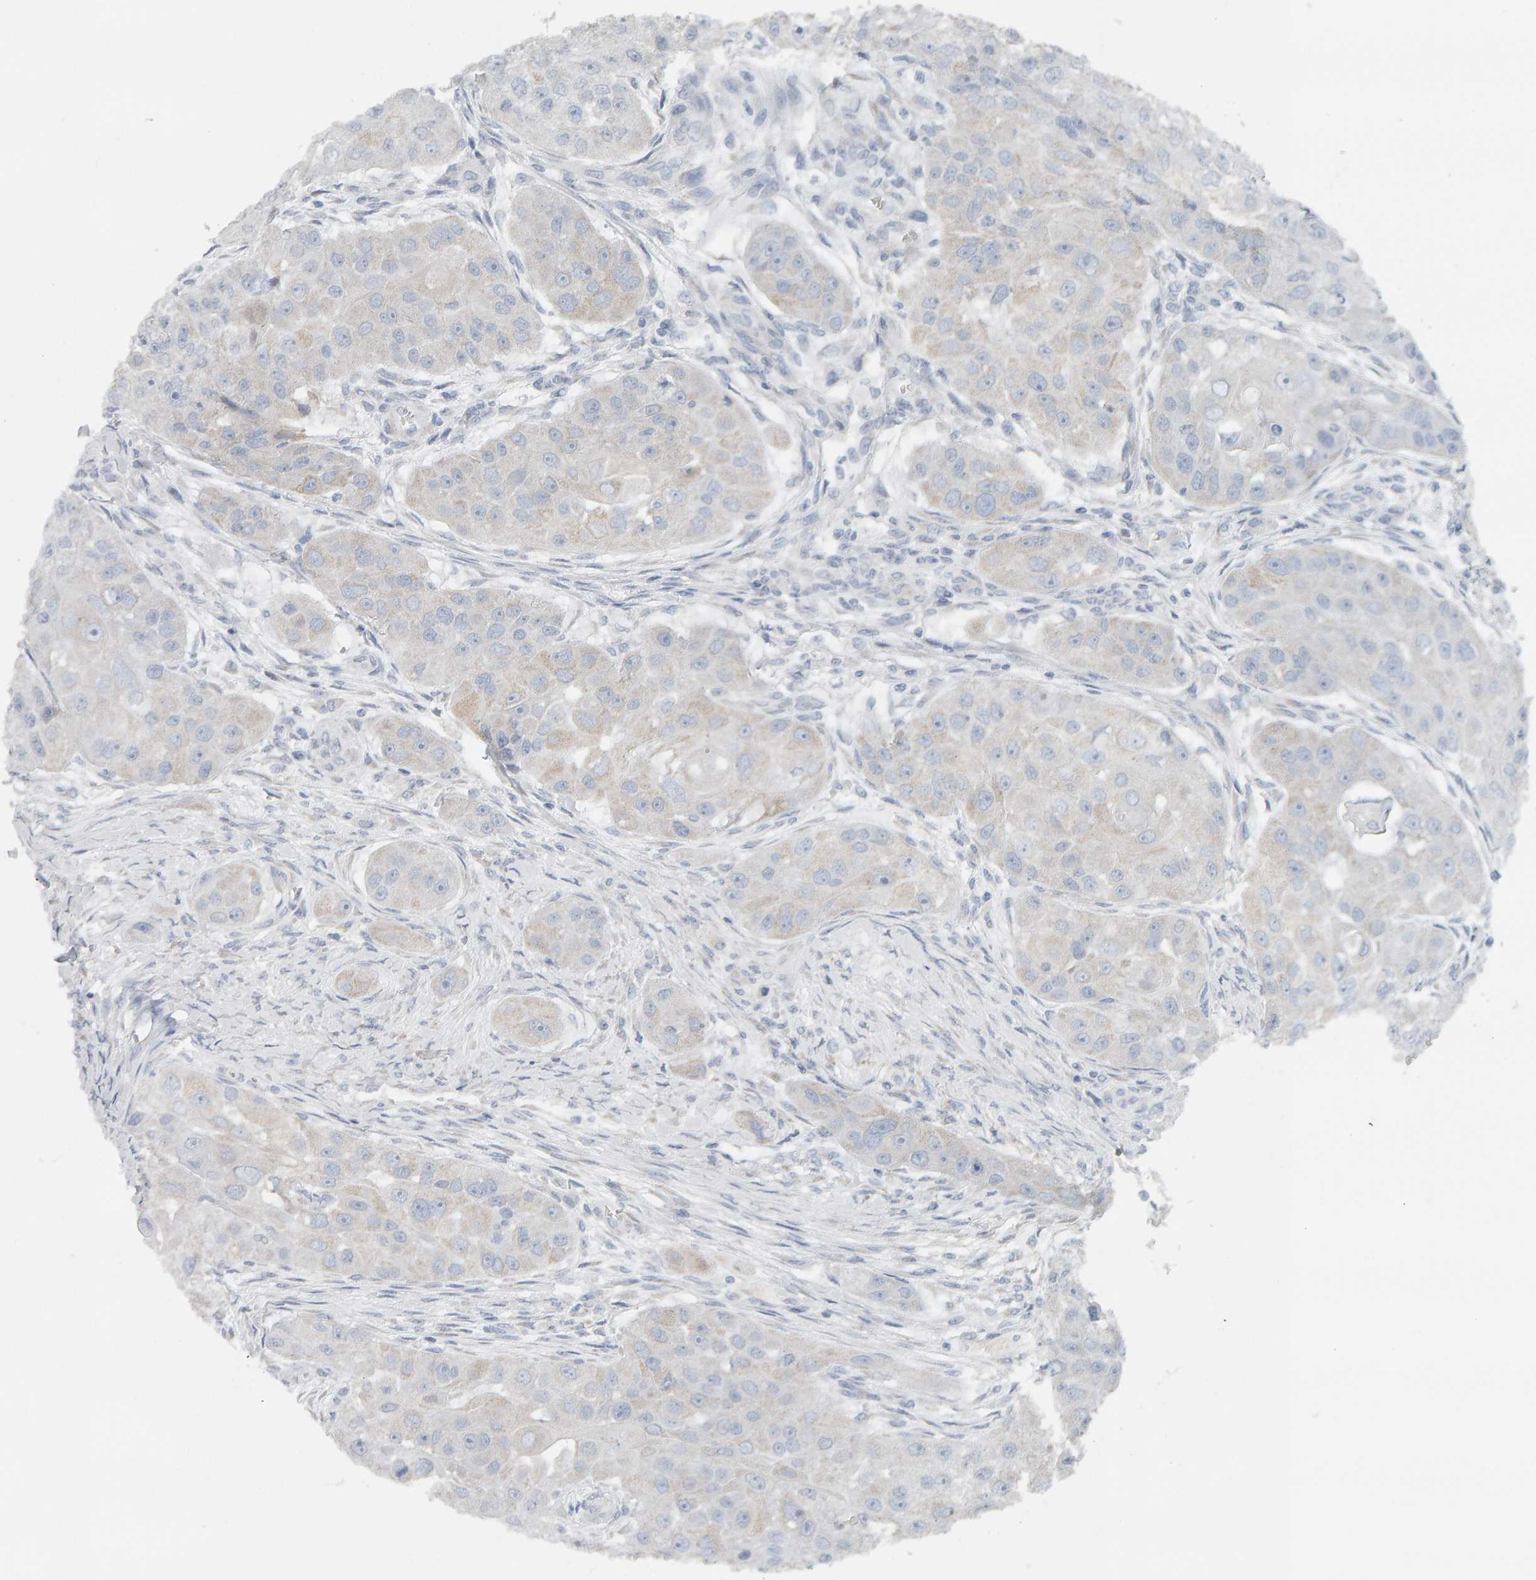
{"staining": {"intensity": "weak", "quantity": "<25%", "location": "cytoplasmic/membranous"}, "tissue": "head and neck cancer", "cell_type": "Tumor cells", "image_type": "cancer", "snomed": [{"axis": "morphology", "description": "Normal tissue, NOS"}, {"axis": "morphology", "description": "Squamous cell carcinoma, NOS"}, {"axis": "topography", "description": "Skeletal muscle"}, {"axis": "topography", "description": "Head-Neck"}], "caption": "Human head and neck squamous cell carcinoma stained for a protein using IHC demonstrates no positivity in tumor cells.", "gene": "ADHFE1", "patient": {"sex": "male", "age": 51}}